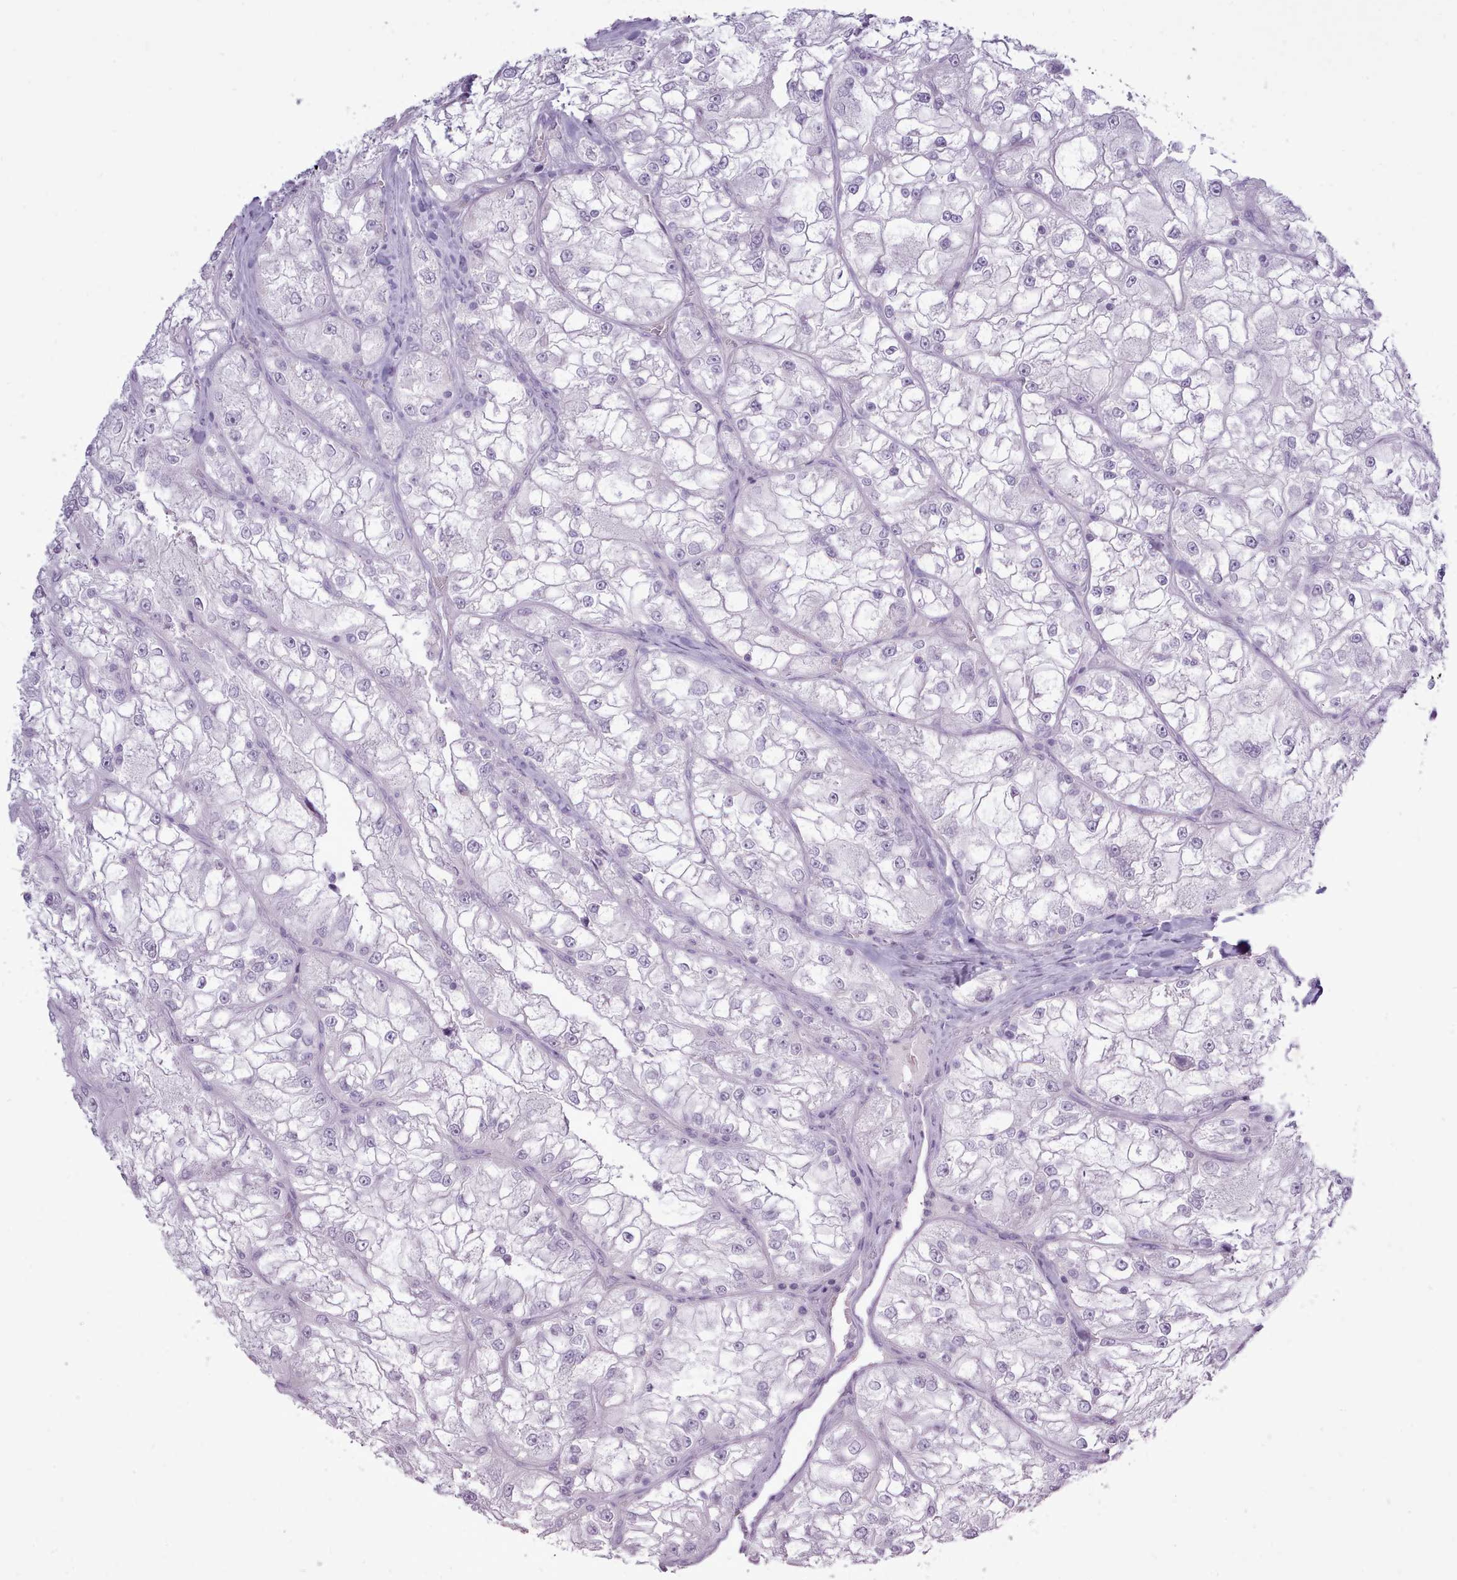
{"staining": {"intensity": "negative", "quantity": "none", "location": "none"}, "tissue": "renal cancer", "cell_type": "Tumor cells", "image_type": "cancer", "snomed": [{"axis": "morphology", "description": "Adenocarcinoma, NOS"}, {"axis": "topography", "description": "Kidney"}], "caption": "Immunohistochemistry (IHC) of renal cancer (adenocarcinoma) reveals no expression in tumor cells.", "gene": "BDKRB2", "patient": {"sex": "female", "age": 72}}